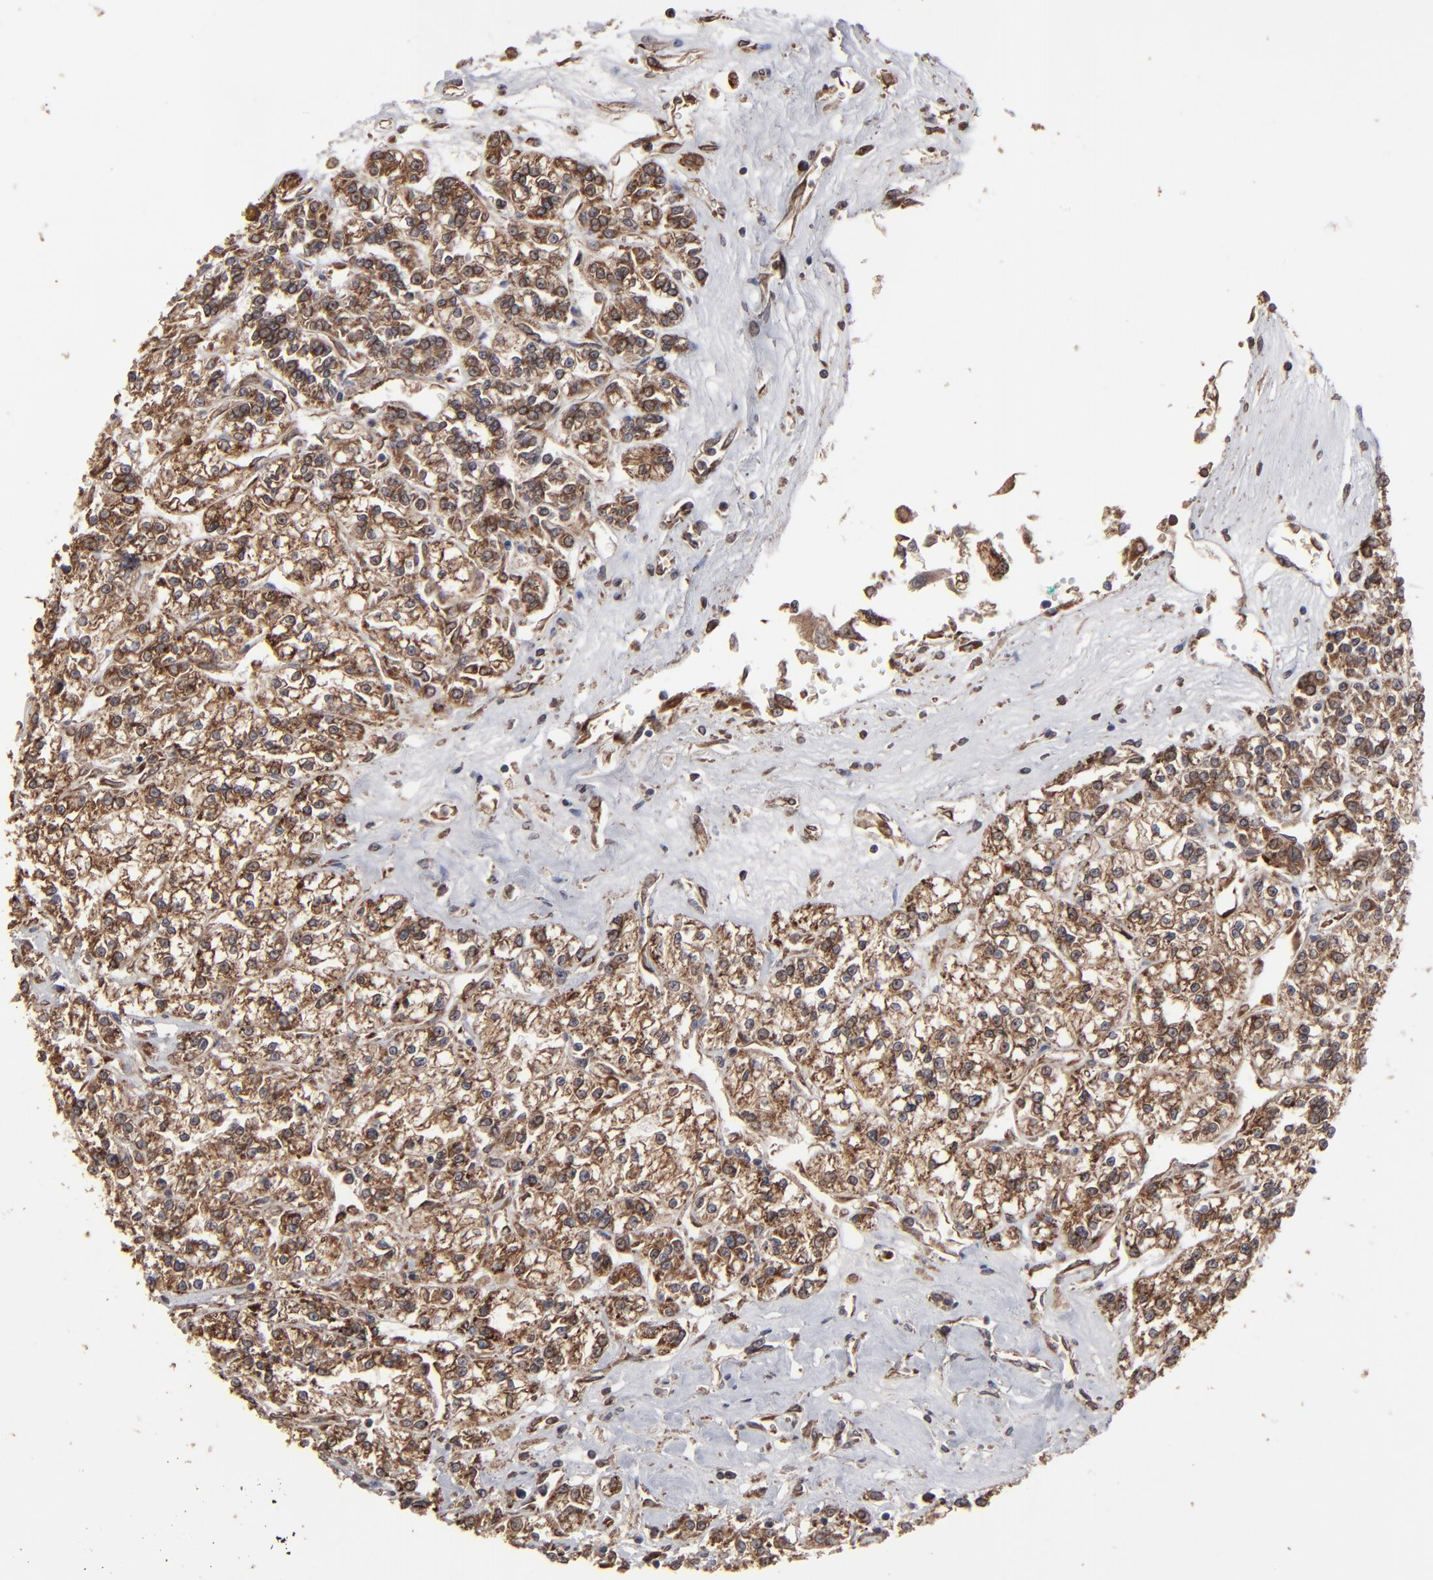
{"staining": {"intensity": "moderate", "quantity": ">75%", "location": "cytoplasmic/membranous"}, "tissue": "renal cancer", "cell_type": "Tumor cells", "image_type": "cancer", "snomed": [{"axis": "morphology", "description": "Adenocarcinoma, NOS"}, {"axis": "topography", "description": "Kidney"}], "caption": "Protein expression analysis of renal cancer (adenocarcinoma) reveals moderate cytoplasmic/membranous staining in about >75% of tumor cells.", "gene": "CNIH1", "patient": {"sex": "female", "age": 76}}